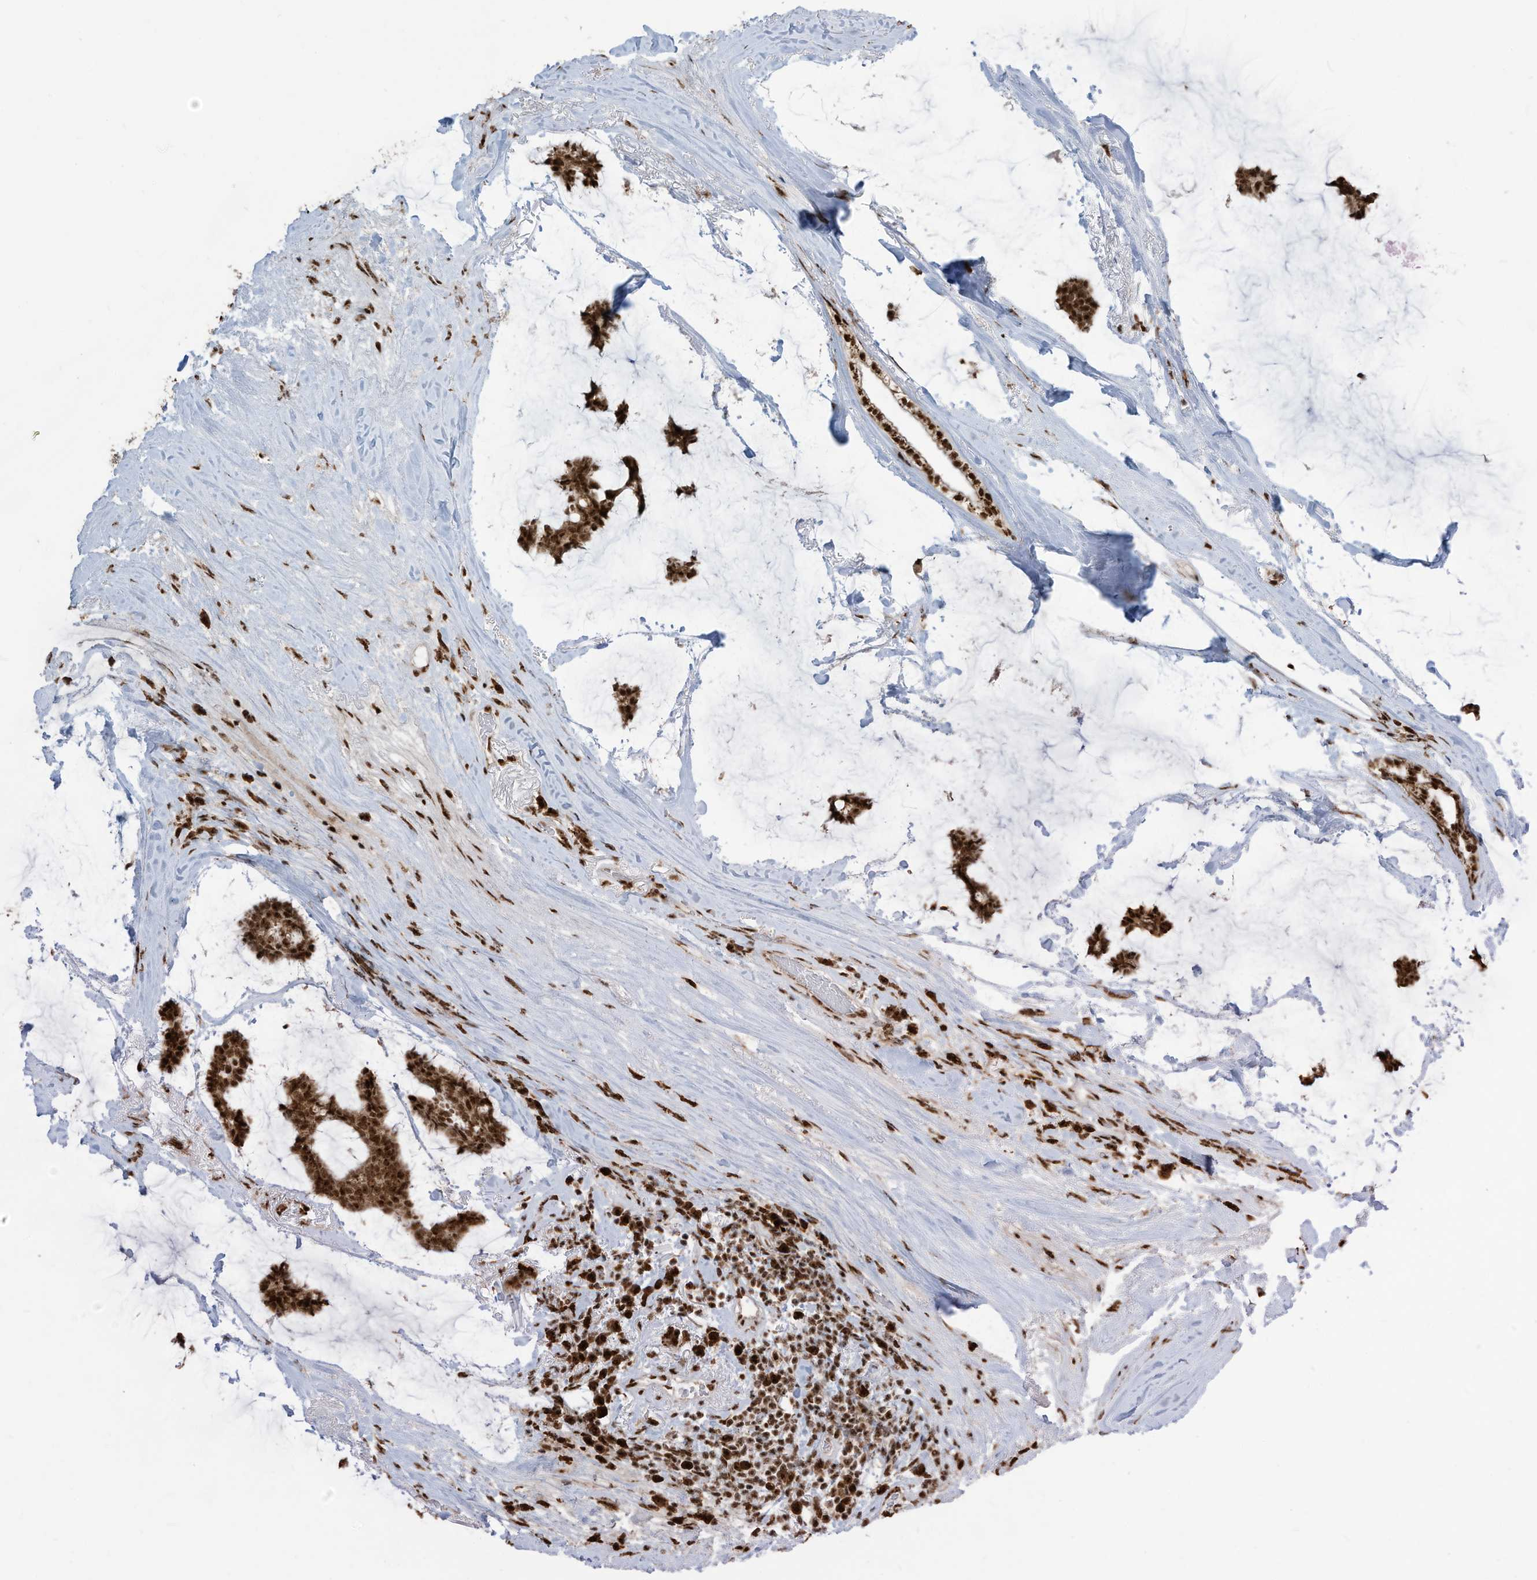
{"staining": {"intensity": "strong", "quantity": ">75%", "location": "cytoplasmic/membranous,nuclear"}, "tissue": "breast cancer", "cell_type": "Tumor cells", "image_type": "cancer", "snomed": [{"axis": "morphology", "description": "Duct carcinoma"}, {"axis": "topography", "description": "Breast"}], "caption": "Breast infiltrating ductal carcinoma stained with a protein marker shows strong staining in tumor cells.", "gene": "LBH", "patient": {"sex": "female", "age": 93}}